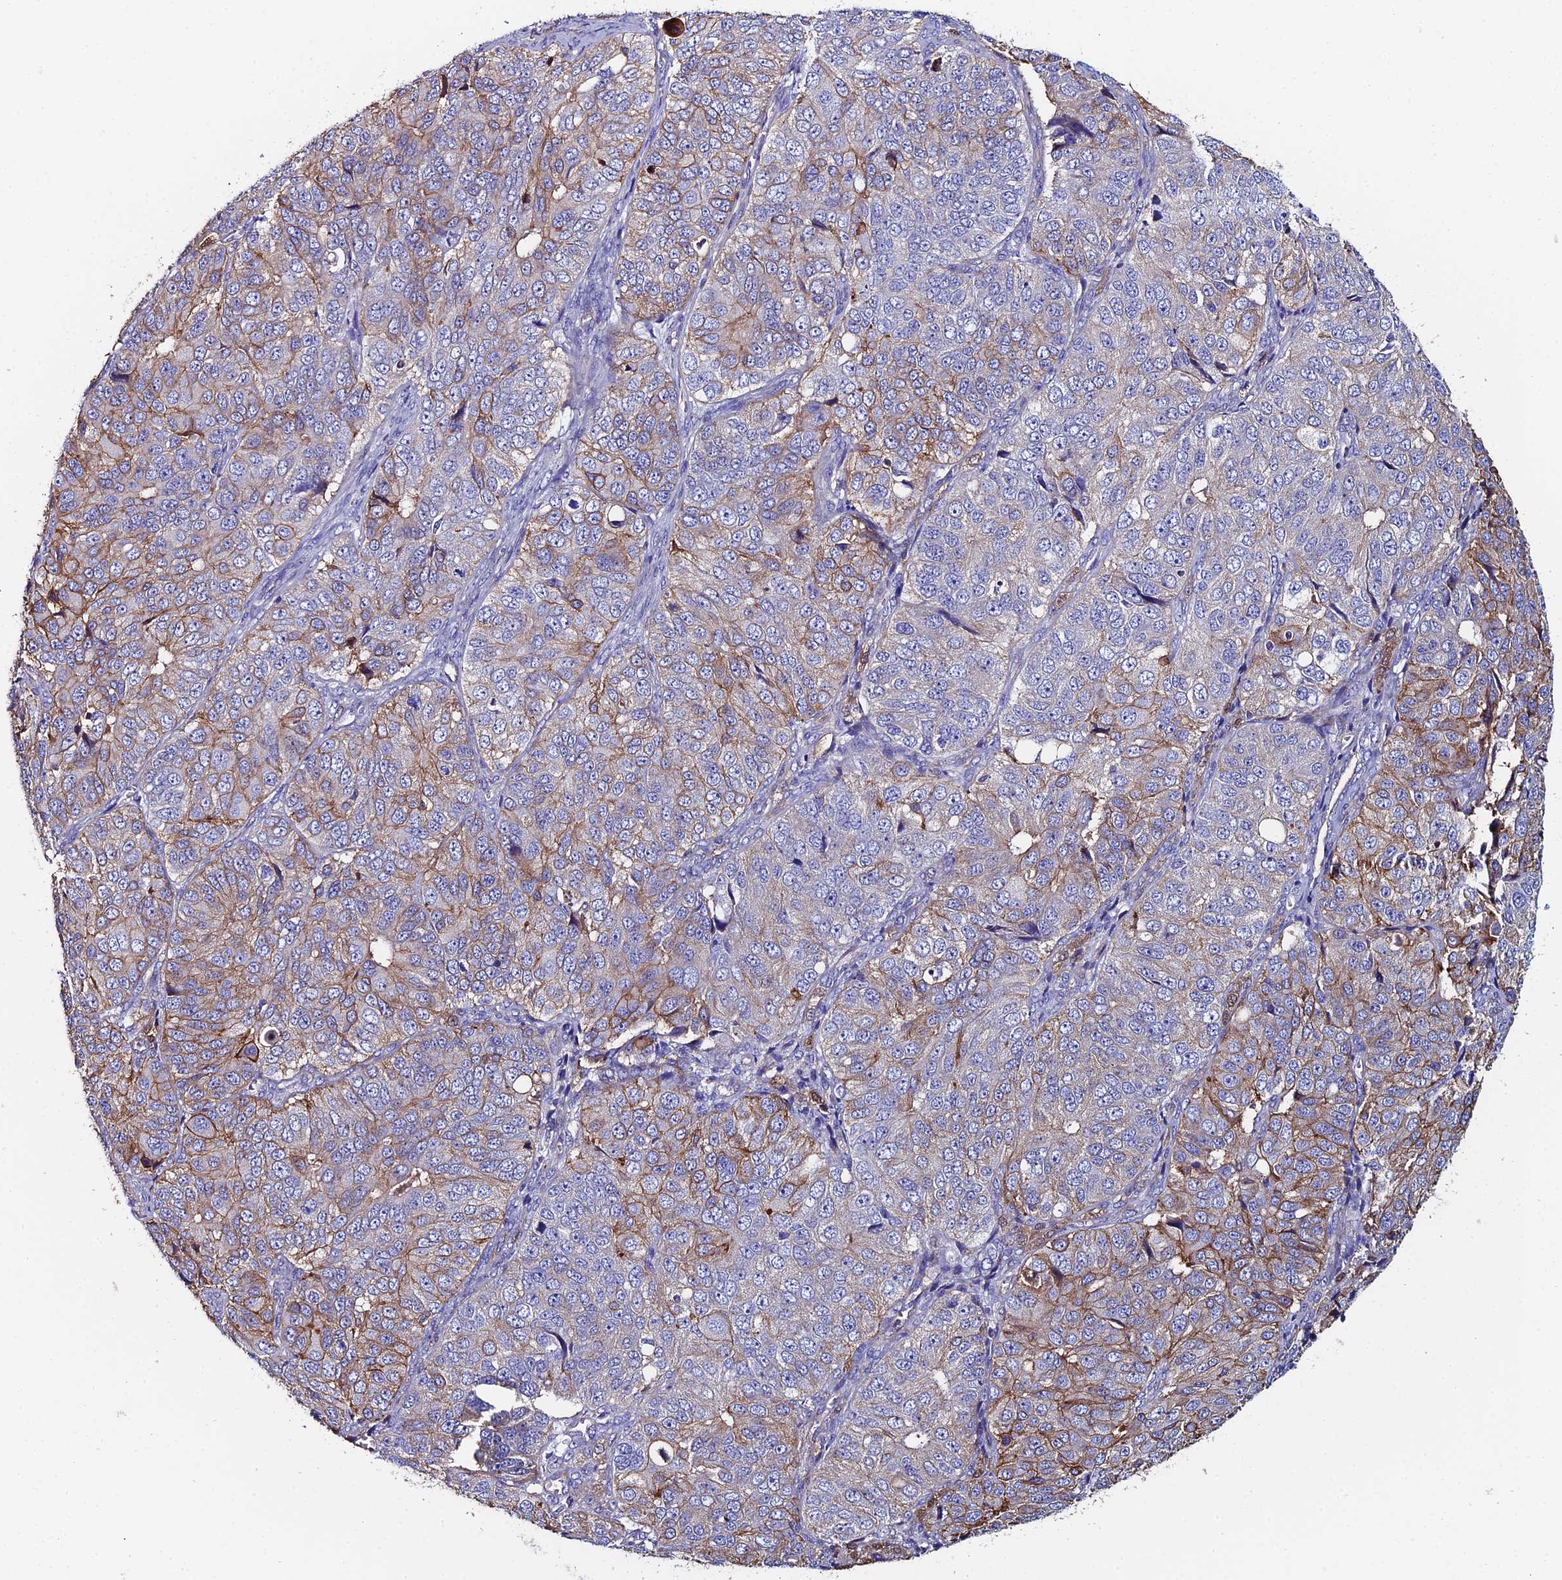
{"staining": {"intensity": "moderate", "quantity": "25%-75%", "location": "cytoplasmic/membranous"}, "tissue": "ovarian cancer", "cell_type": "Tumor cells", "image_type": "cancer", "snomed": [{"axis": "morphology", "description": "Carcinoma, endometroid"}, {"axis": "topography", "description": "Ovary"}], "caption": "An immunohistochemistry (IHC) histopathology image of tumor tissue is shown. Protein staining in brown highlights moderate cytoplasmic/membranous positivity in endometroid carcinoma (ovarian) within tumor cells. The protein is shown in brown color, while the nuclei are stained blue.", "gene": "C6", "patient": {"sex": "female", "age": 51}}